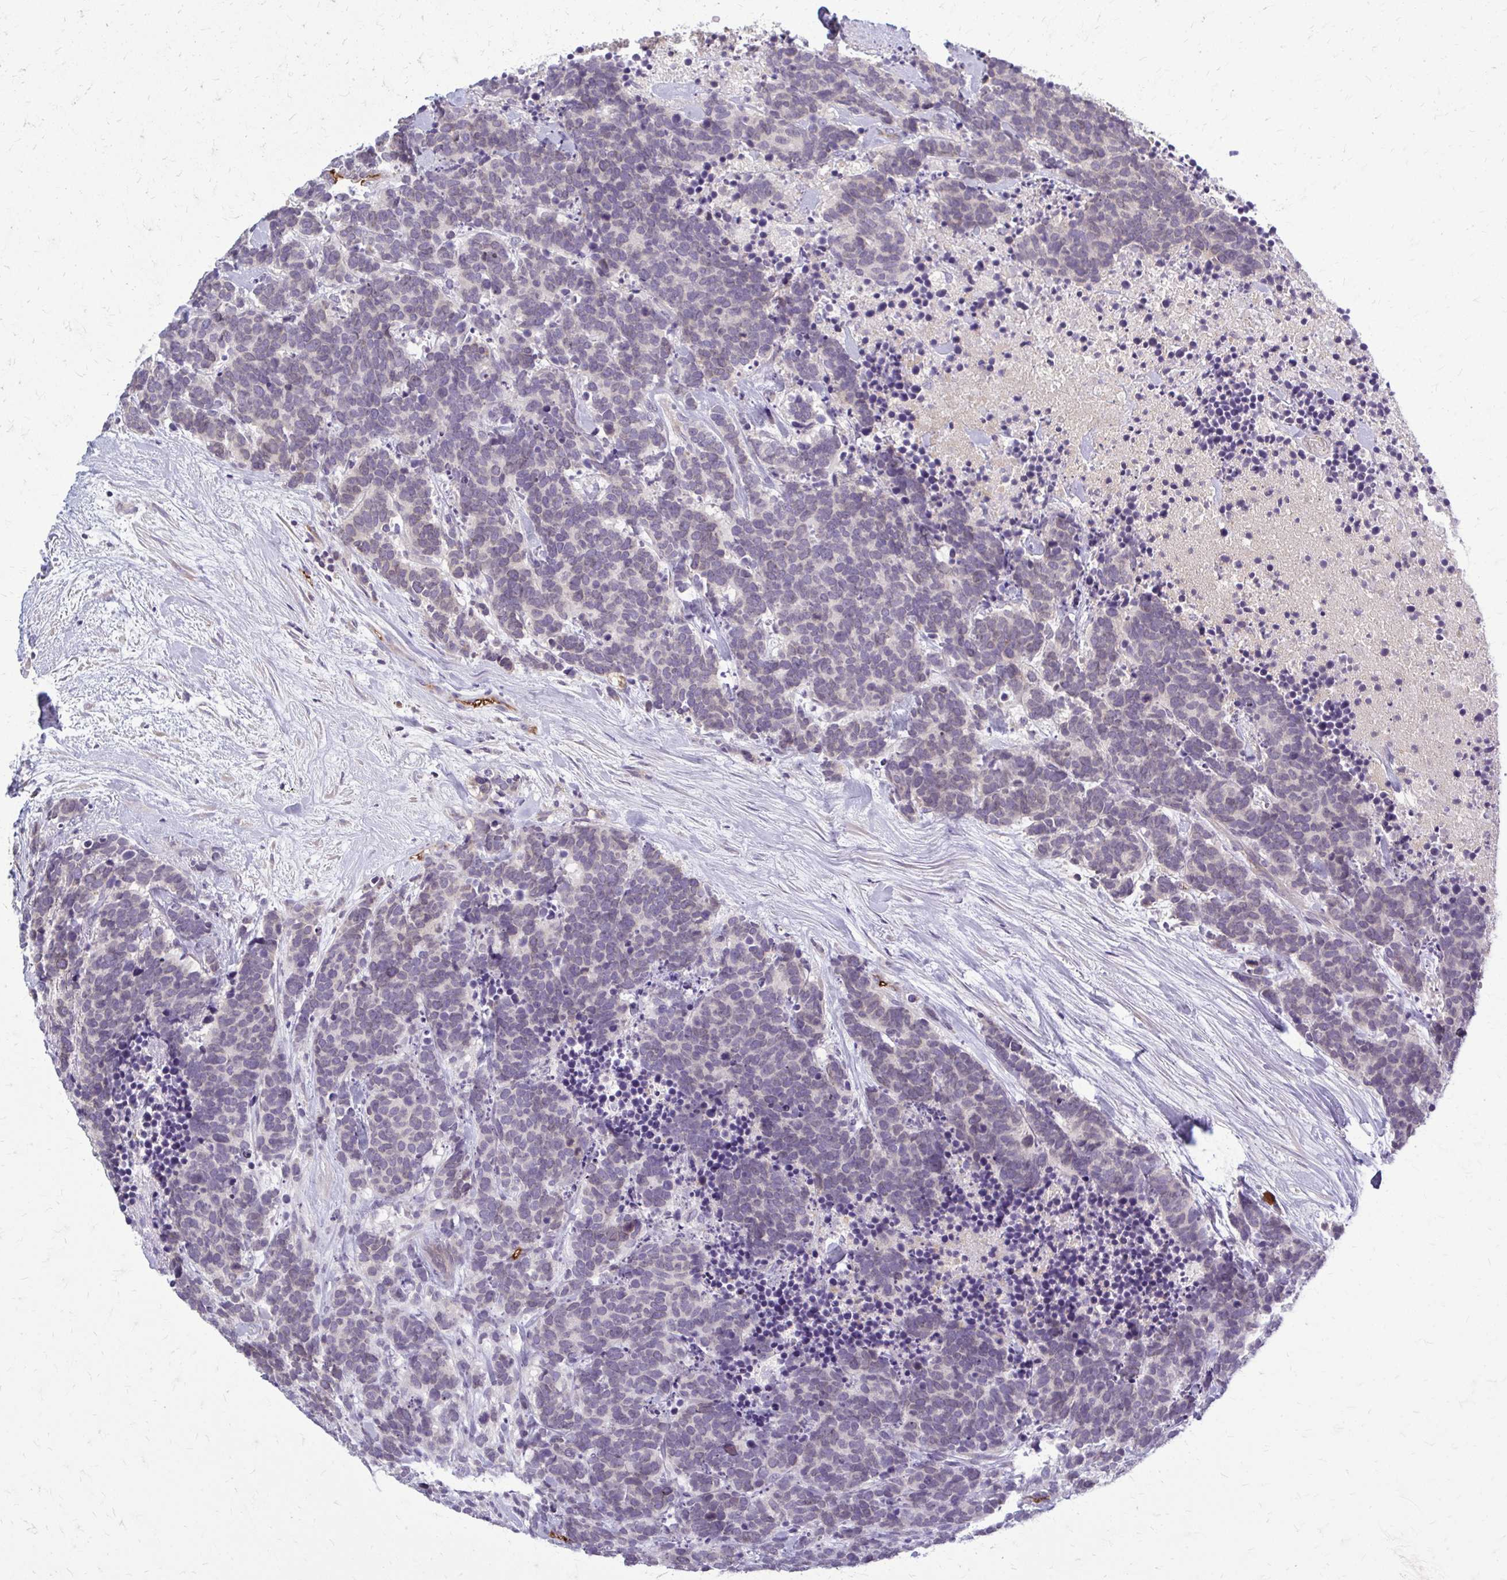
{"staining": {"intensity": "negative", "quantity": "none", "location": "none"}, "tissue": "carcinoid", "cell_type": "Tumor cells", "image_type": "cancer", "snomed": [{"axis": "morphology", "description": "Carcinoma, NOS"}, {"axis": "morphology", "description": "Carcinoid, malignant, NOS"}, {"axis": "topography", "description": "Prostate"}], "caption": "Tumor cells show no significant expression in carcinoma. The staining was performed using DAB (3,3'-diaminobenzidine) to visualize the protein expression in brown, while the nuclei were stained in blue with hematoxylin (Magnification: 20x).", "gene": "MCRIP2", "patient": {"sex": "male", "age": 57}}